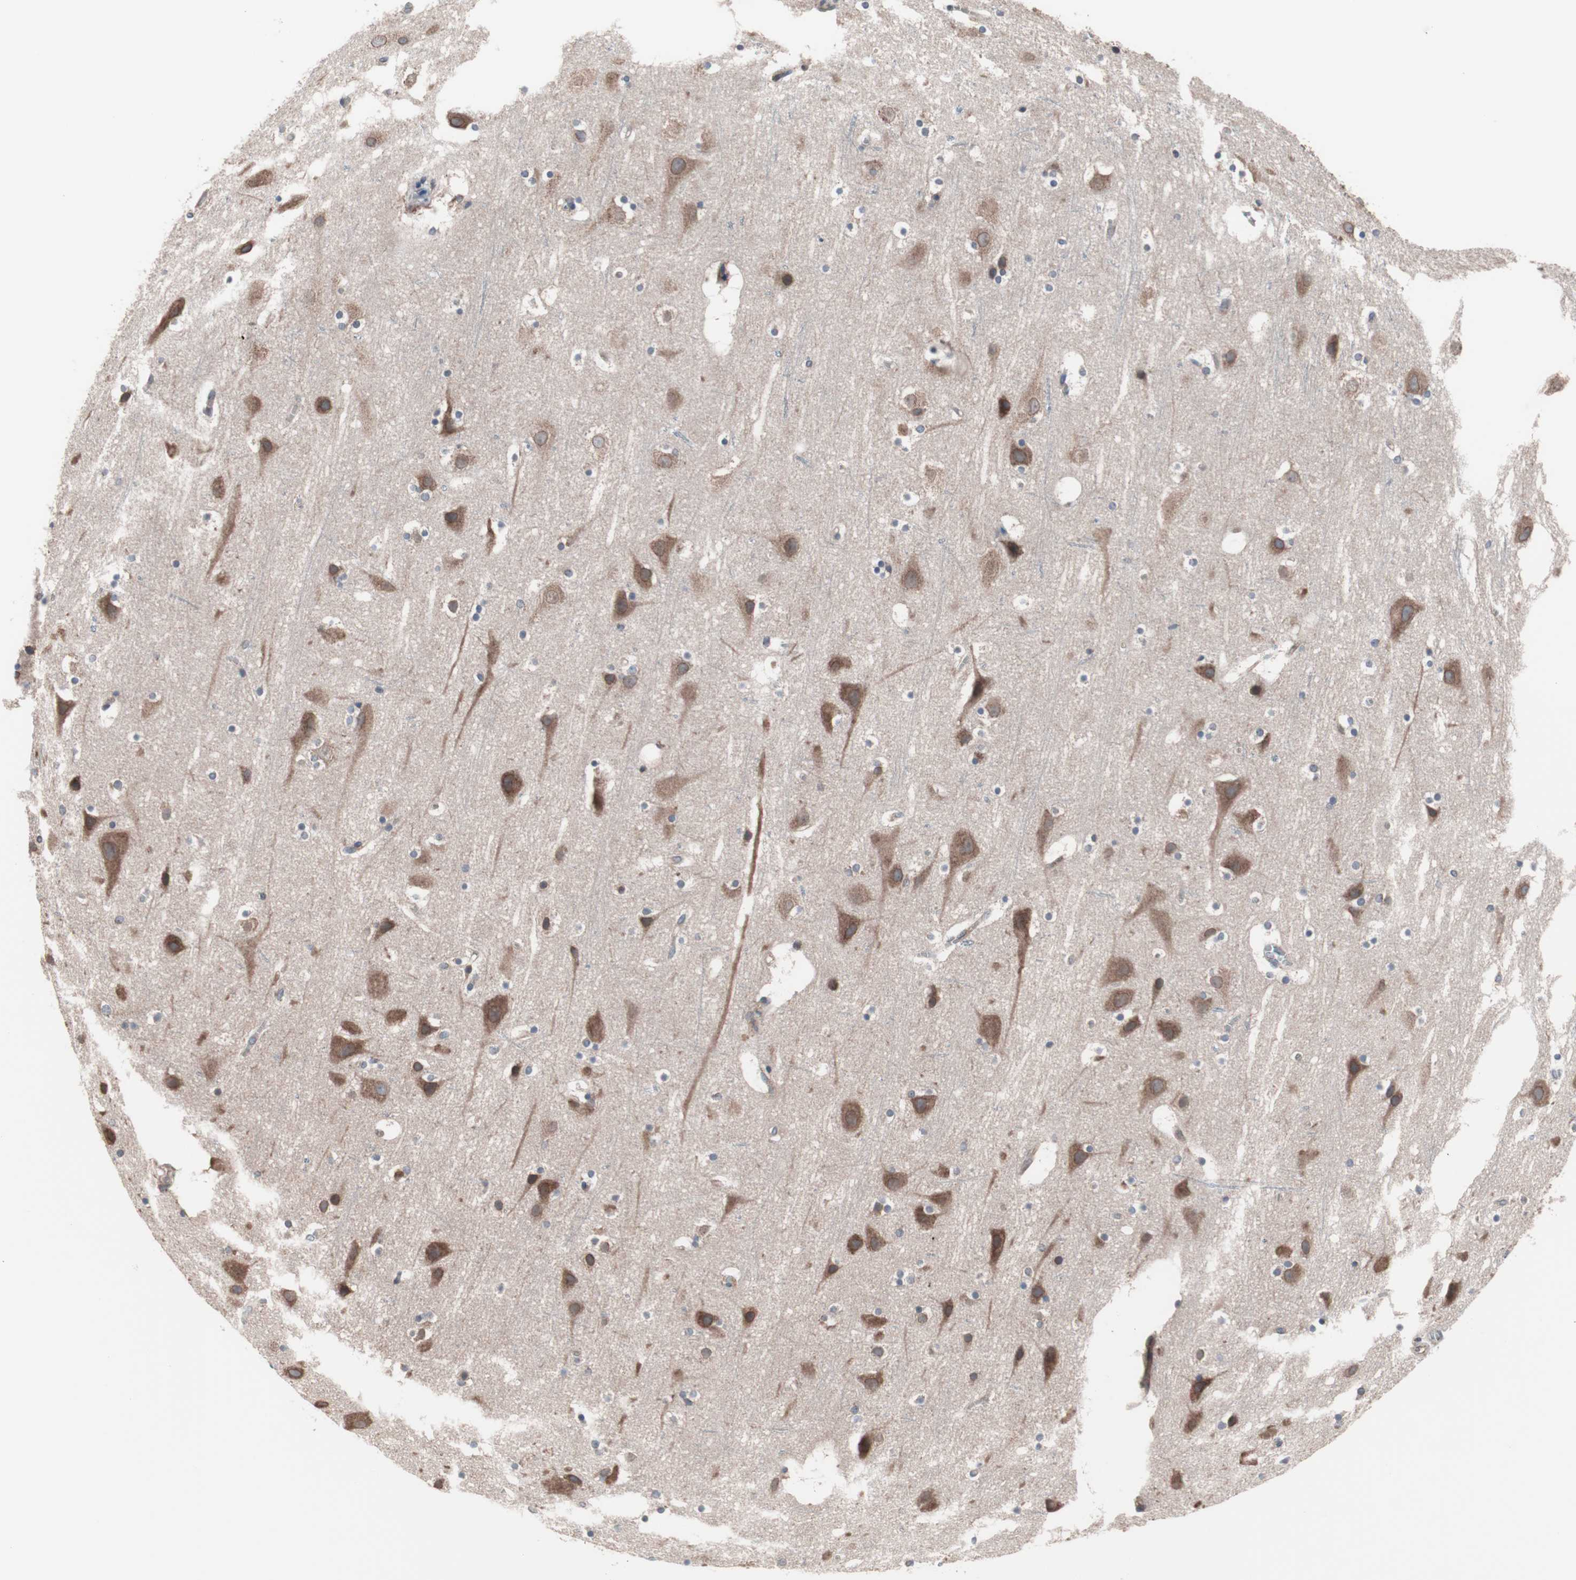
{"staining": {"intensity": "moderate", "quantity": ">75%", "location": "cytoplasmic/membranous"}, "tissue": "cerebral cortex", "cell_type": "Endothelial cells", "image_type": "normal", "snomed": [{"axis": "morphology", "description": "Normal tissue, NOS"}, {"axis": "topography", "description": "Cerebral cortex"}], "caption": "Protein positivity by immunohistochemistry demonstrates moderate cytoplasmic/membranous positivity in about >75% of endothelial cells in unremarkable cerebral cortex.", "gene": "CTTNBP2NL", "patient": {"sex": "male", "age": 45}}